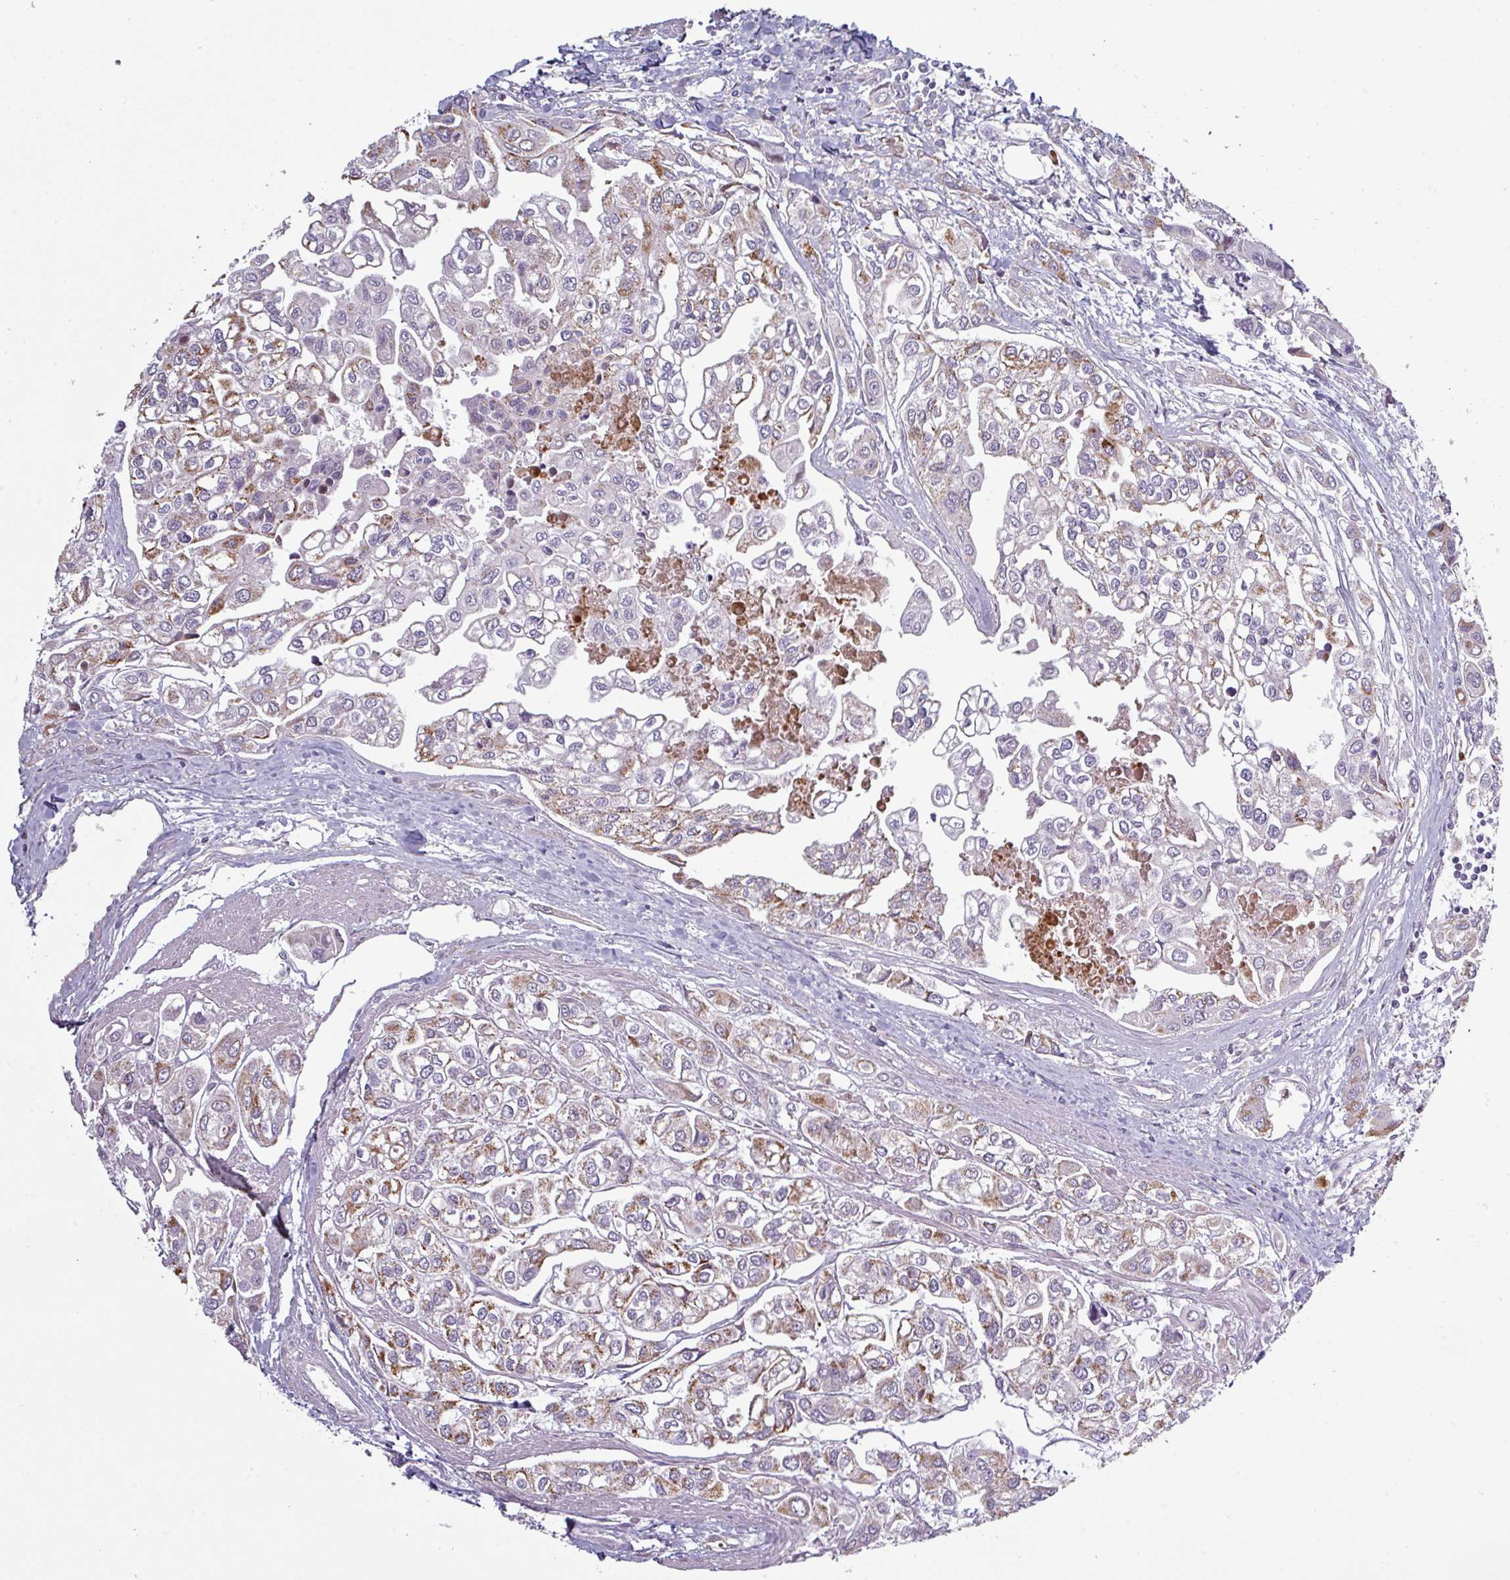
{"staining": {"intensity": "moderate", "quantity": "<25%", "location": "cytoplasmic/membranous"}, "tissue": "urothelial cancer", "cell_type": "Tumor cells", "image_type": "cancer", "snomed": [{"axis": "morphology", "description": "Urothelial carcinoma, High grade"}, {"axis": "topography", "description": "Urinary bladder"}], "caption": "Immunohistochemical staining of human urothelial cancer shows low levels of moderate cytoplasmic/membranous expression in about <25% of tumor cells. The staining was performed using DAB to visualize the protein expression in brown, while the nuclei were stained in blue with hematoxylin (Magnification: 20x).", "gene": "C2orf16", "patient": {"sex": "male", "age": 67}}